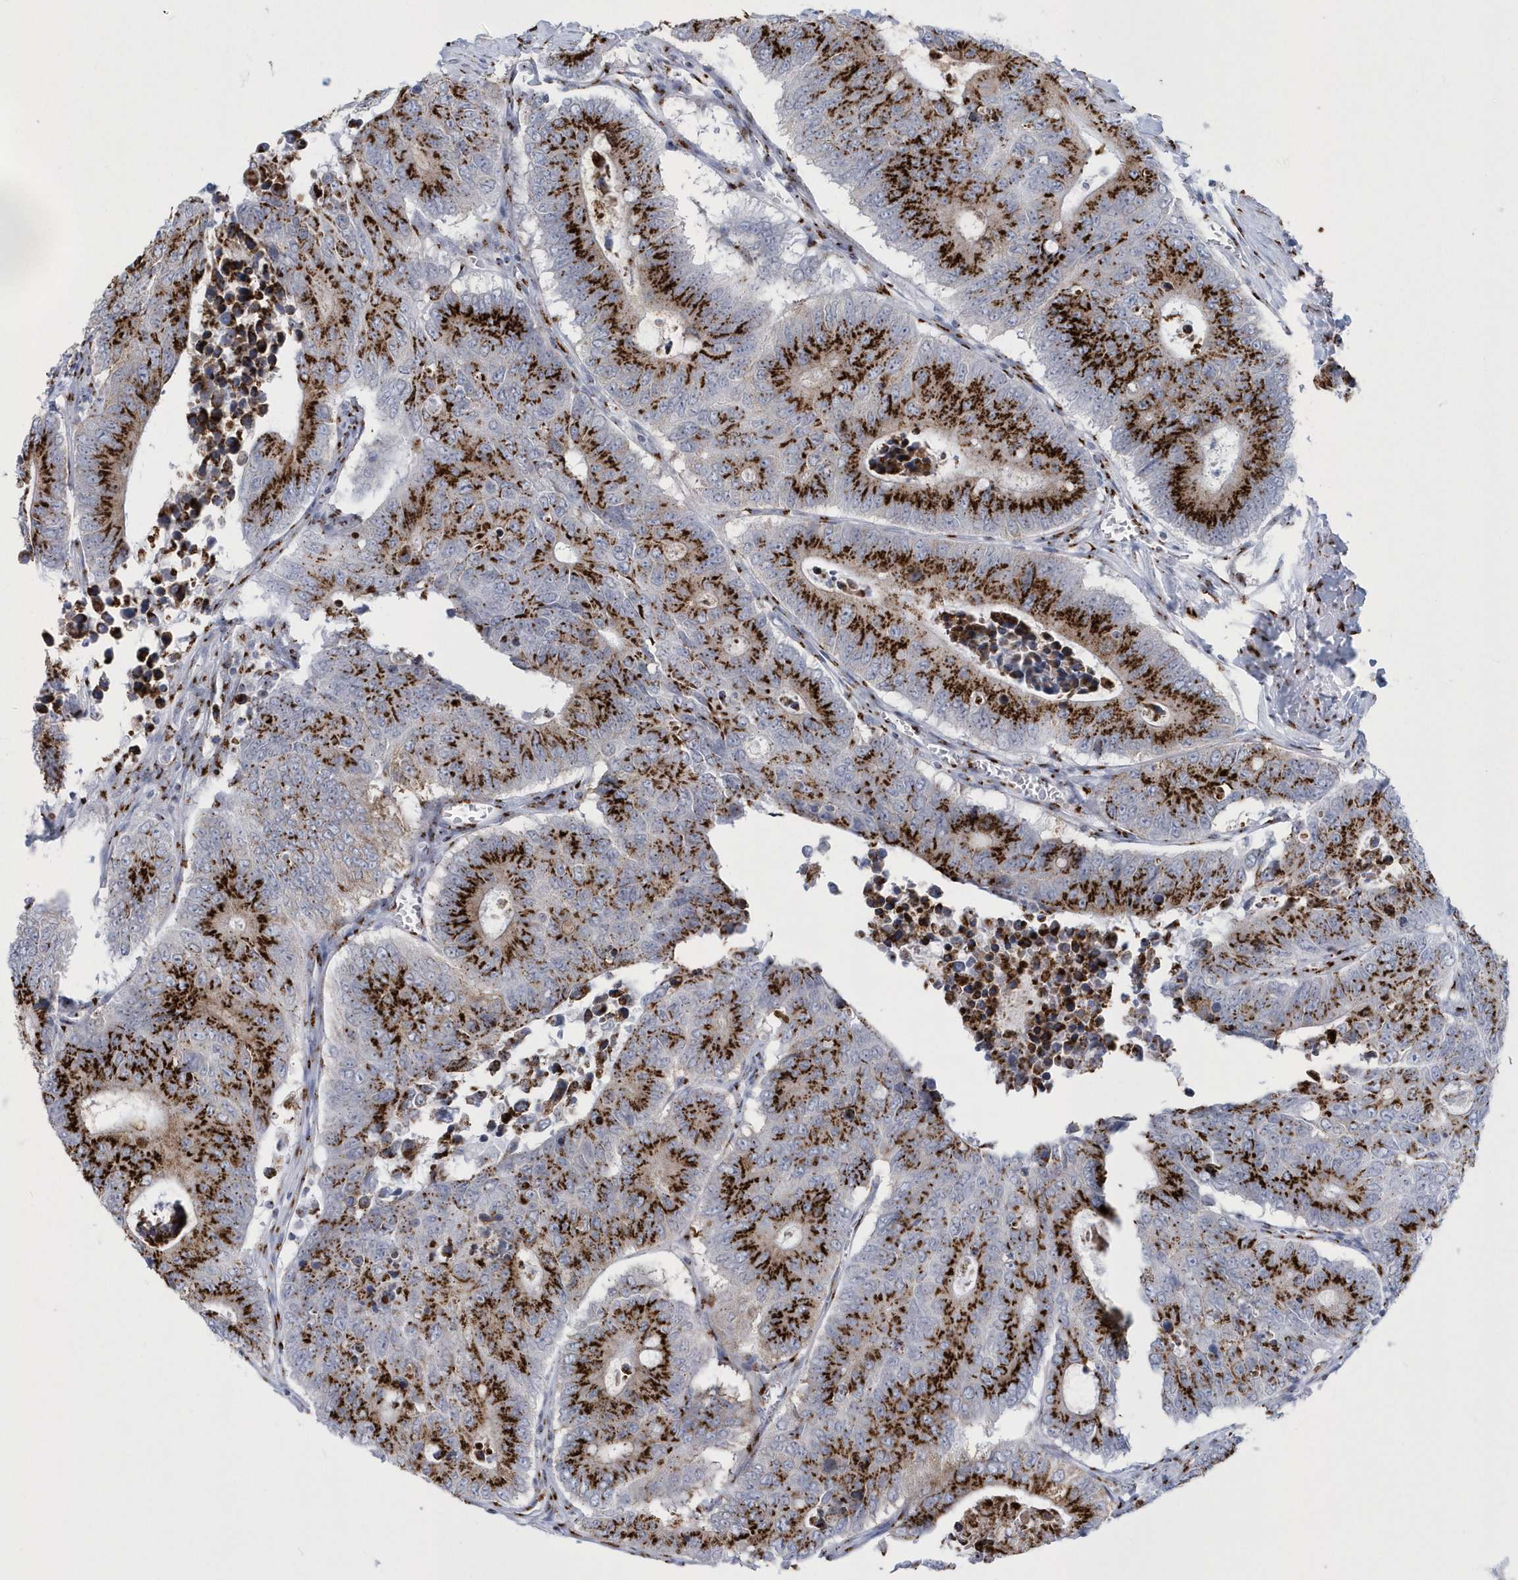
{"staining": {"intensity": "strong", "quantity": ">75%", "location": "cytoplasmic/membranous"}, "tissue": "colorectal cancer", "cell_type": "Tumor cells", "image_type": "cancer", "snomed": [{"axis": "morphology", "description": "Adenocarcinoma, NOS"}, {"axis": "topography", "description": "Colon"}], "caption": "Protein staining of colorectal cancer (adenocarcinoma) tissue displays strong cytoplasmic/membranous staining in about >75% of tumor cells.", "gene": "SLX9", "patient": {"sex": "male", "age": 87}}